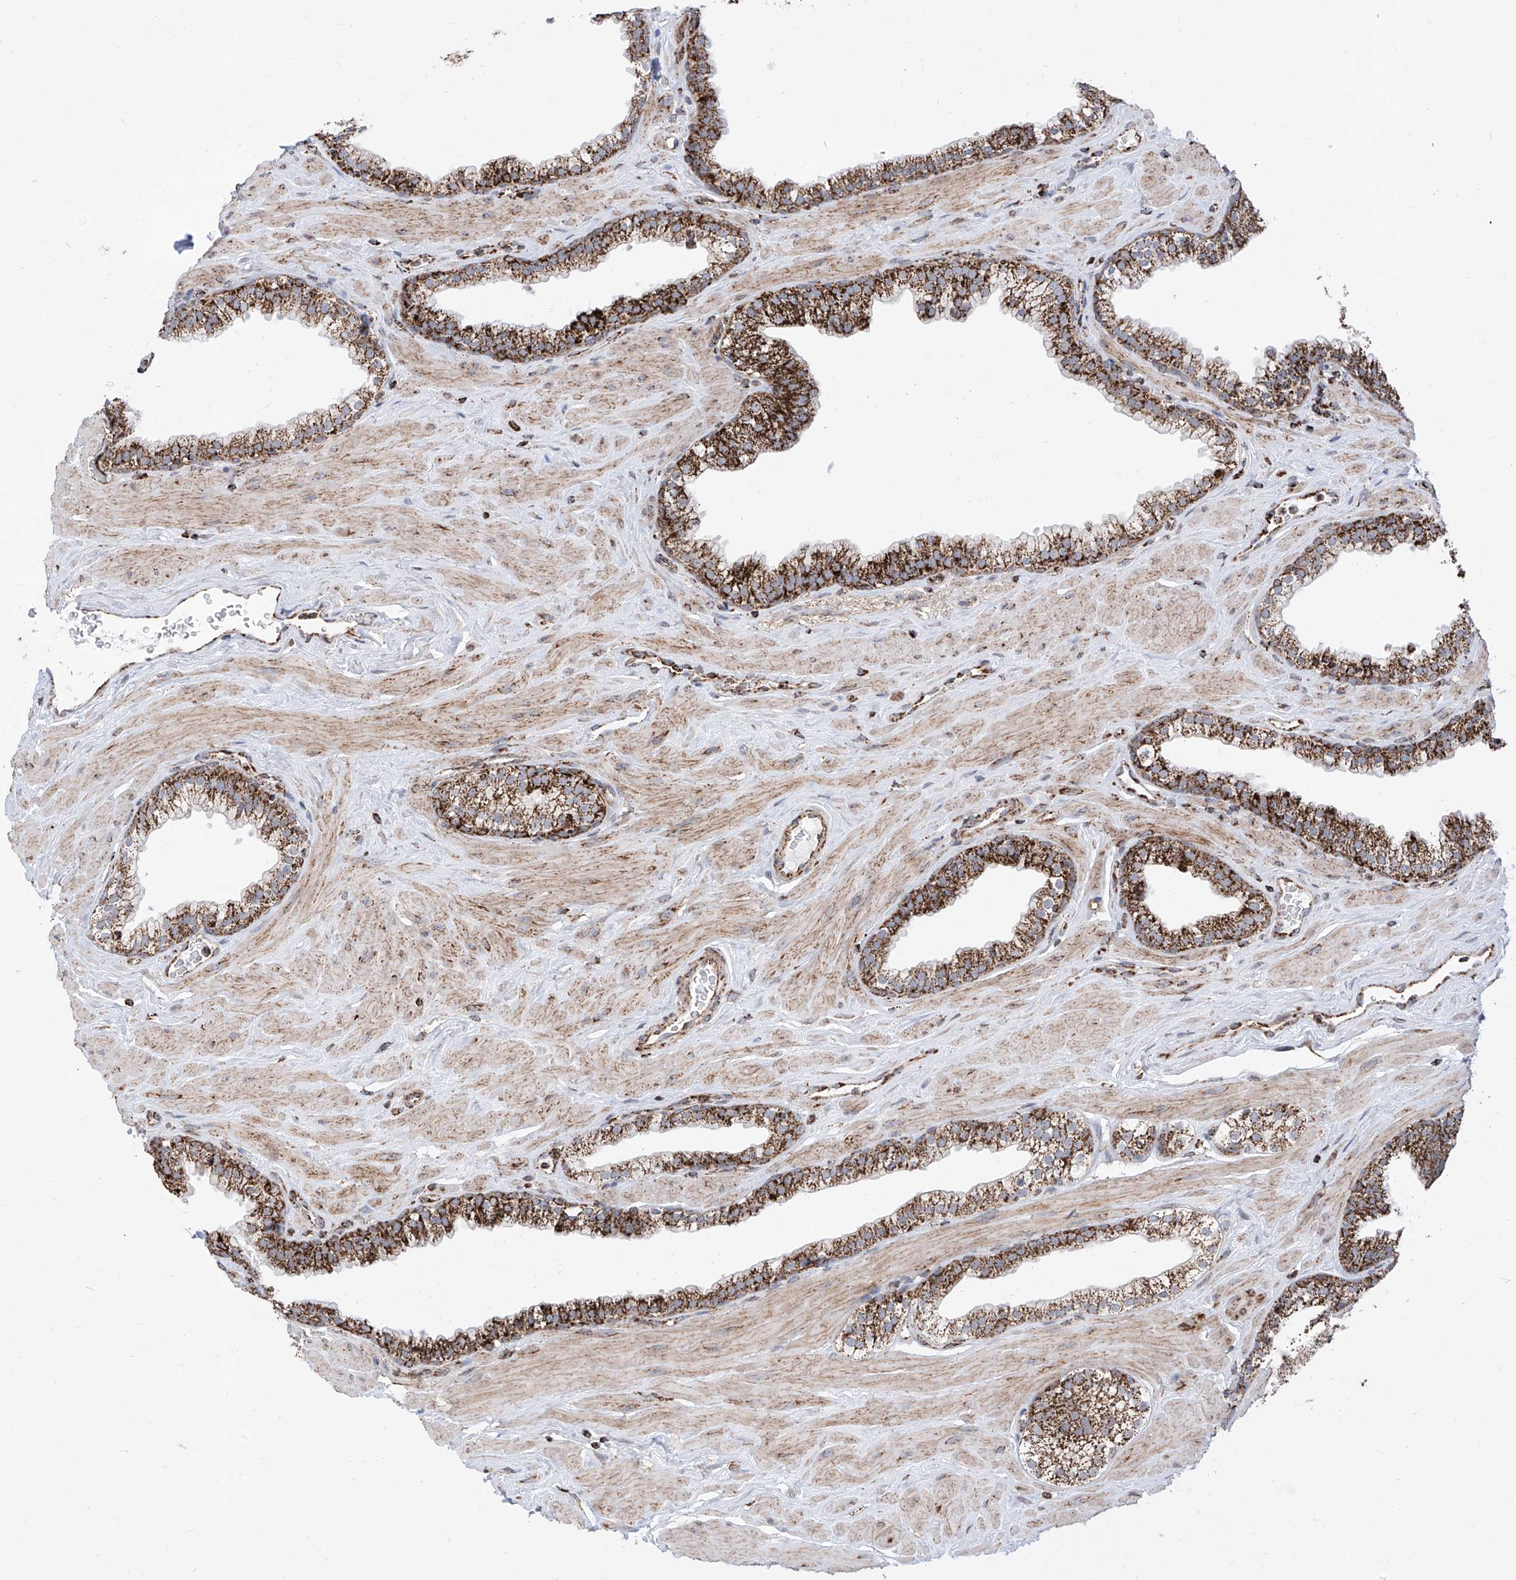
{"staining": {"intensity": "strong", "quantity": ">75%", "location": "cytoplasmic/membranous"}, "tissue": "prostate", "cell_type": "Glandular cells", "image_type": "normal", "snomed": [{"axis": "morphology", "description": "Normal tissue, NOS"}, {"axis": "morphology", "description": "Urothelial carcinoma, Low grade"}, {"axis": "topography", "description": "Urinary bladder"}, {"axis": "topography", "description": "Prostate"}], "caption": "Immunohistochemical staining of normal prostate reveals >75% levels of strong cytoplasmic/membranous protein positivity in about >75% of glandular cells.", "gene": "COX5B", "patient": {"sex": "male", "age": 60}}